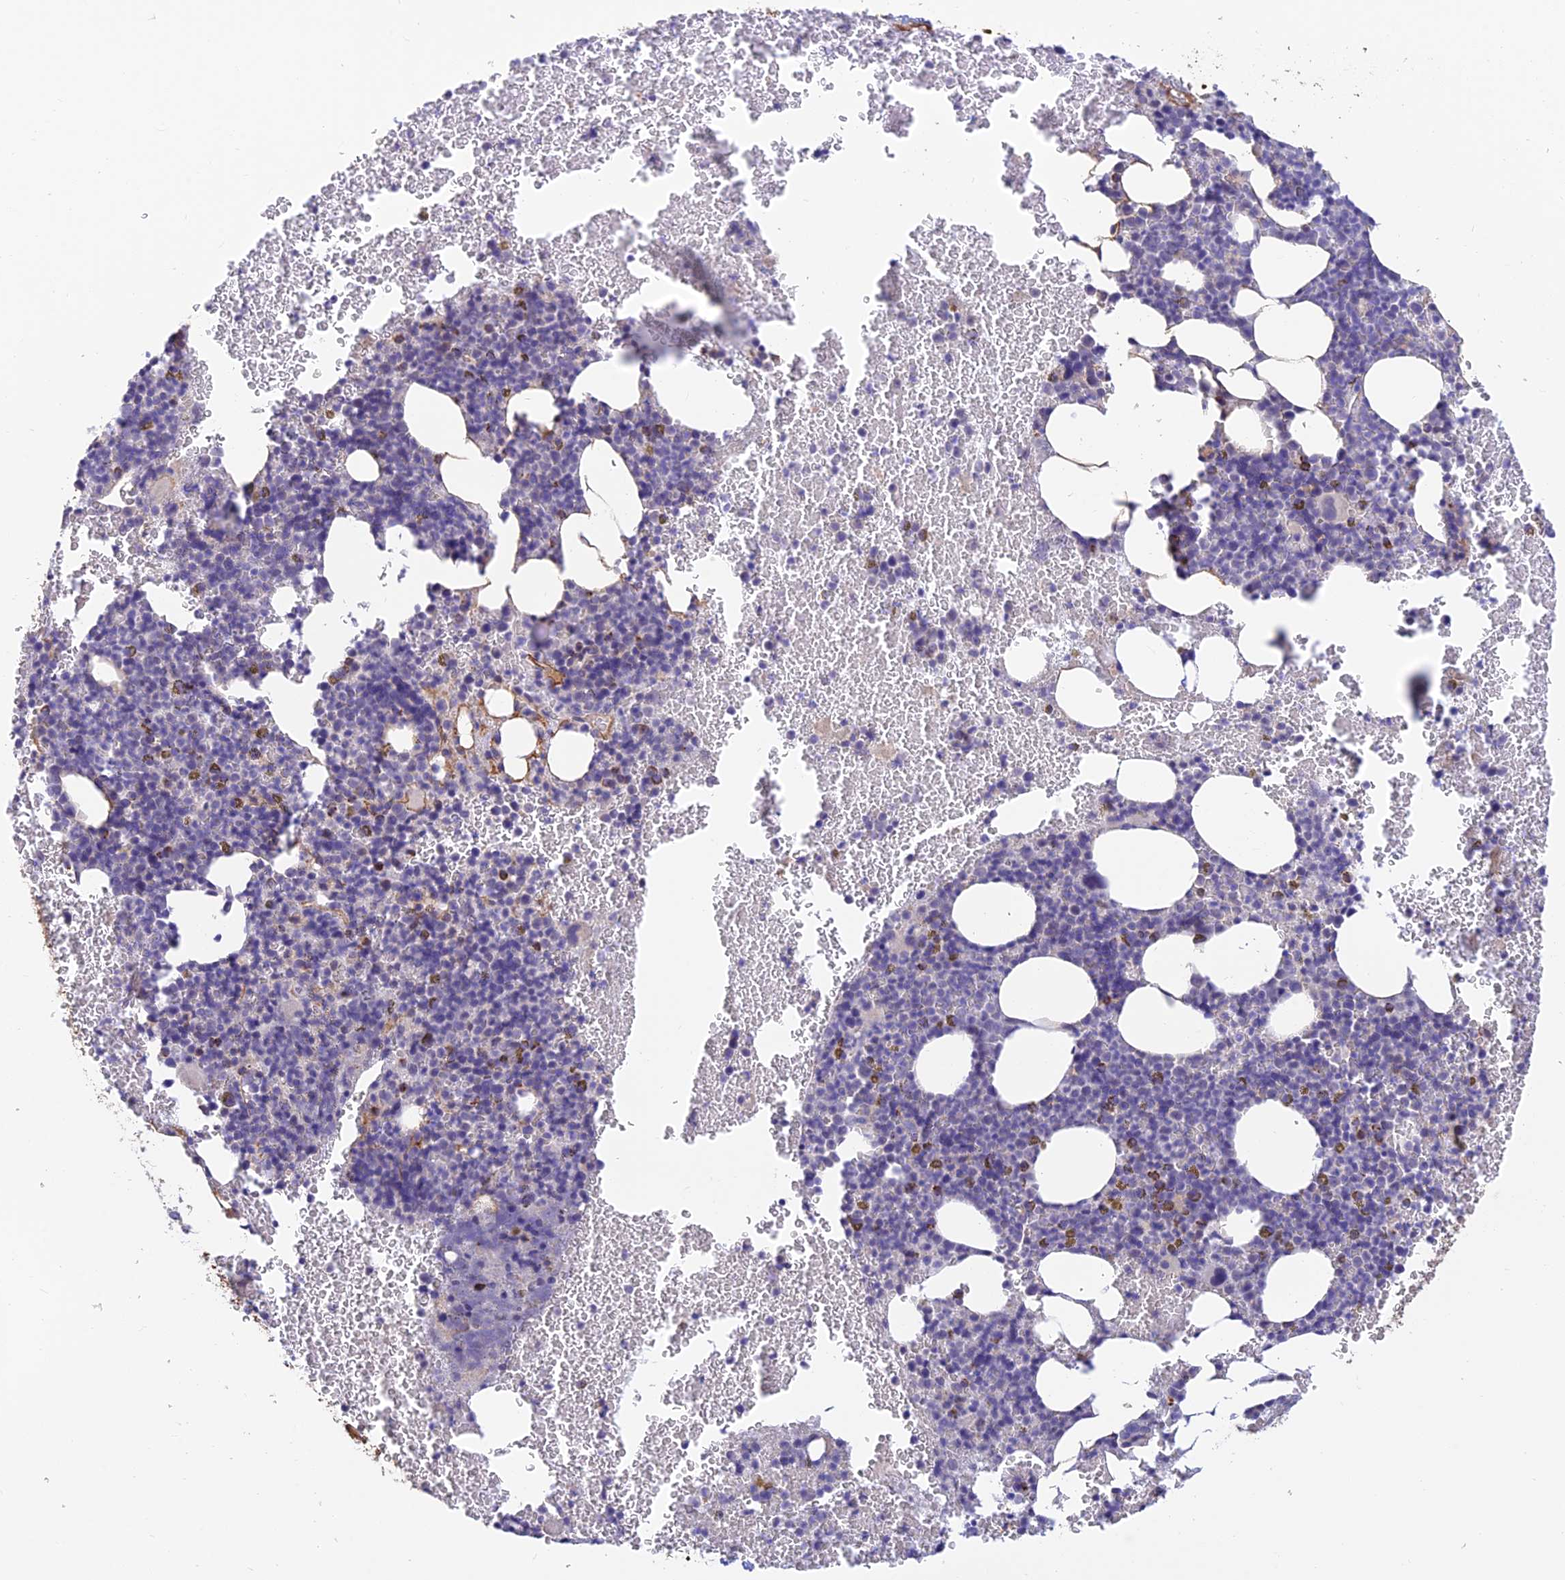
{"staining": {"intensity": "moderate", "quantity": "<25%", "location": "cytoplasmic/membranous"}, "tissue": "bone marrow", "cell_type": "Hematopoietic cells", "image_type": "normal", "snomed": [{"axis": "morphology", "description": "Normal tissue, NOS"}, {"axis": "topography", "description": "Bone marrow"}], "caption": "IHC photomicrograph of normal bone marrow: human bone marrow stained using immunohistochemistry reveals low levels of moderate protein expression localized specifically in the cytoplasmic/membranous of hematopoietic cells, appearing as a cytoplasmic/membranous brown color.", "gene": "ALDH1L2", "patient": {"sex": "female", "age": 48}}